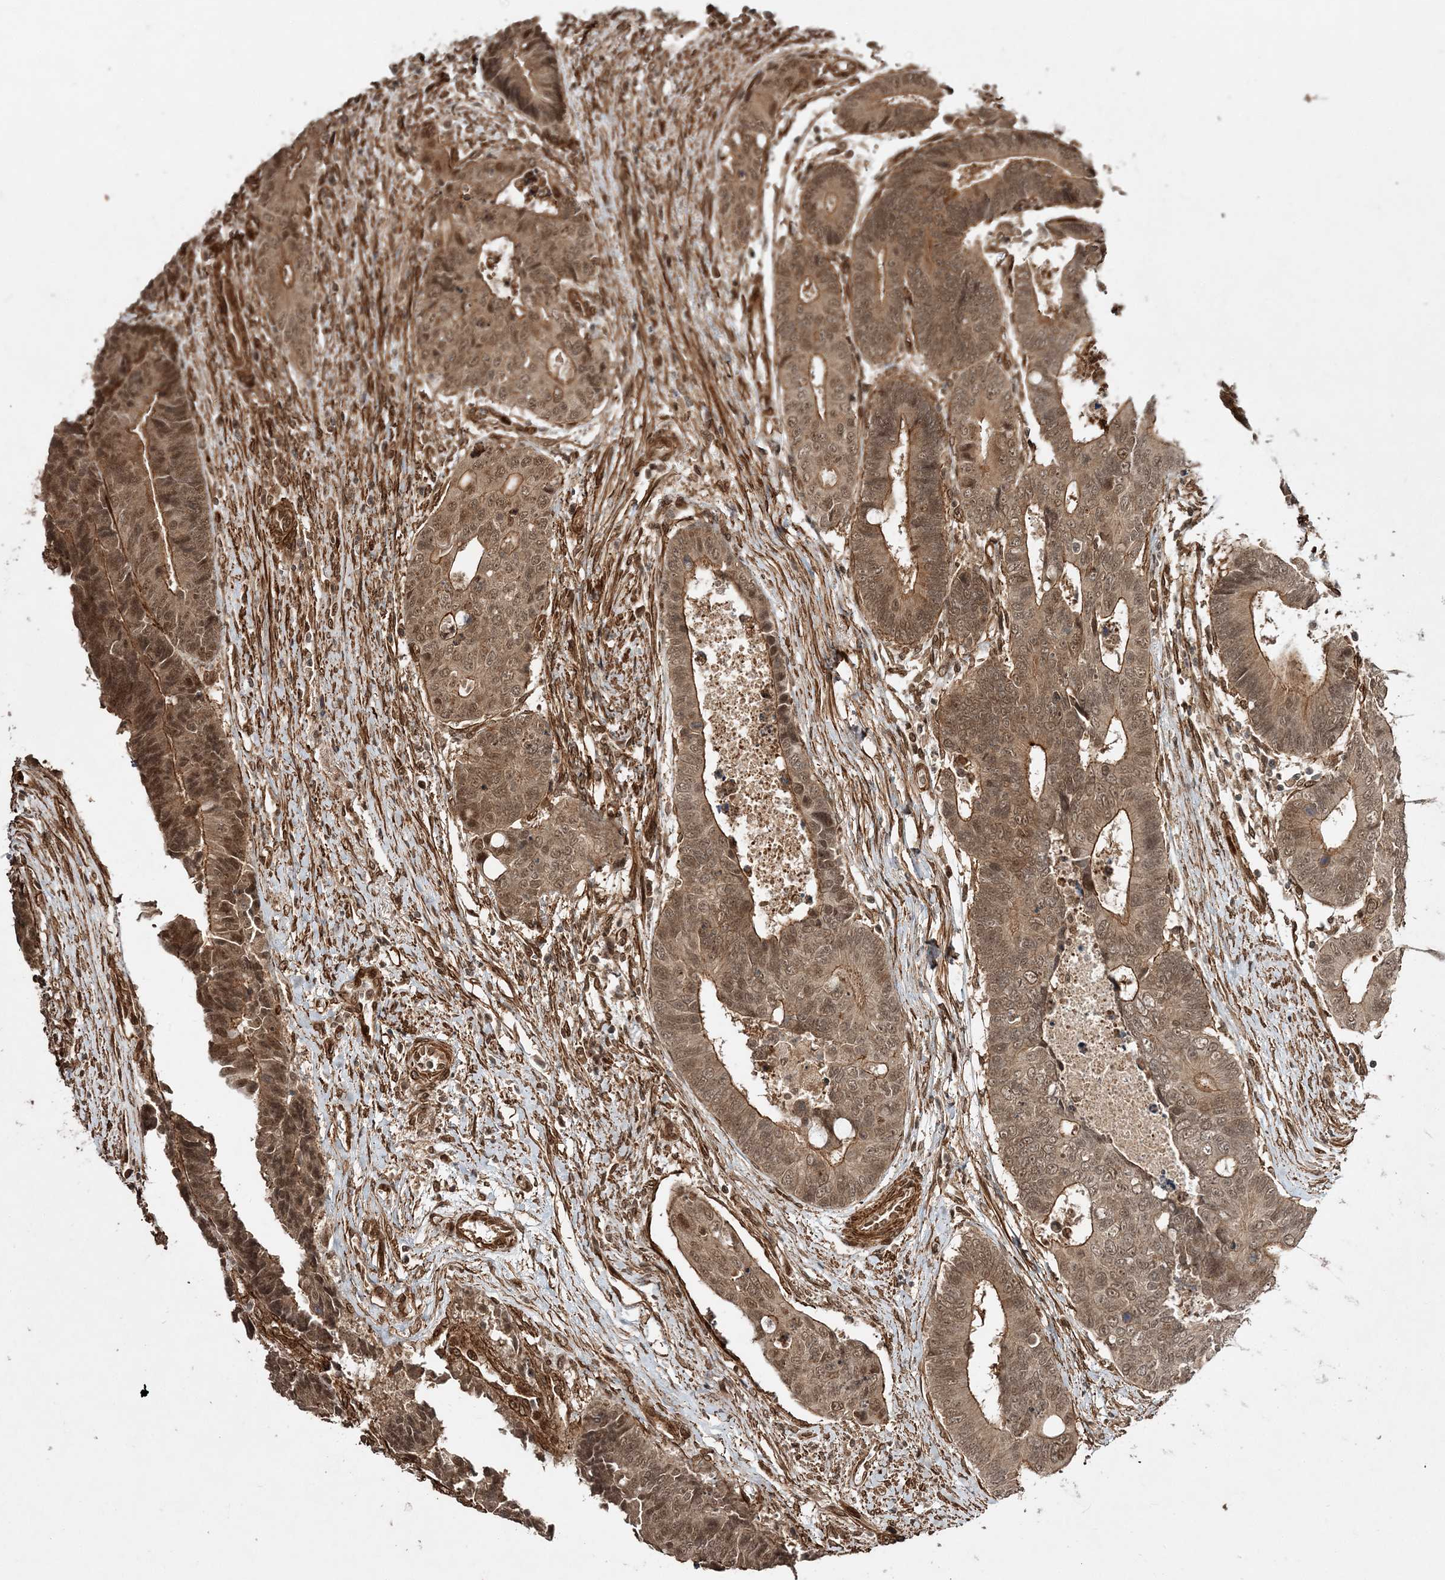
{"staining": {"intensity": "moderate", "quantity": ">75%", "location": "cytoplasmic/membranous,nuclear"}, "tissue": "colorectal cancer", "cell_type": "Tumor cells", "image_type": "cancer", "snomed": [{"axis": "morphology", "description": "Adenocarcinoma, NOS"}, {"axis": "topography", "description": "Rectum"}], "caption": "Immunohistochemical staining of human colorectal cancer (adenocarcinoma) exhibits medium levels of moderate cytoplasmic/membranous and nuclear positivity in about >75% of tumor cells.", "gene": "ETAA1", "patient": {"sex": "male", "age": 84}}